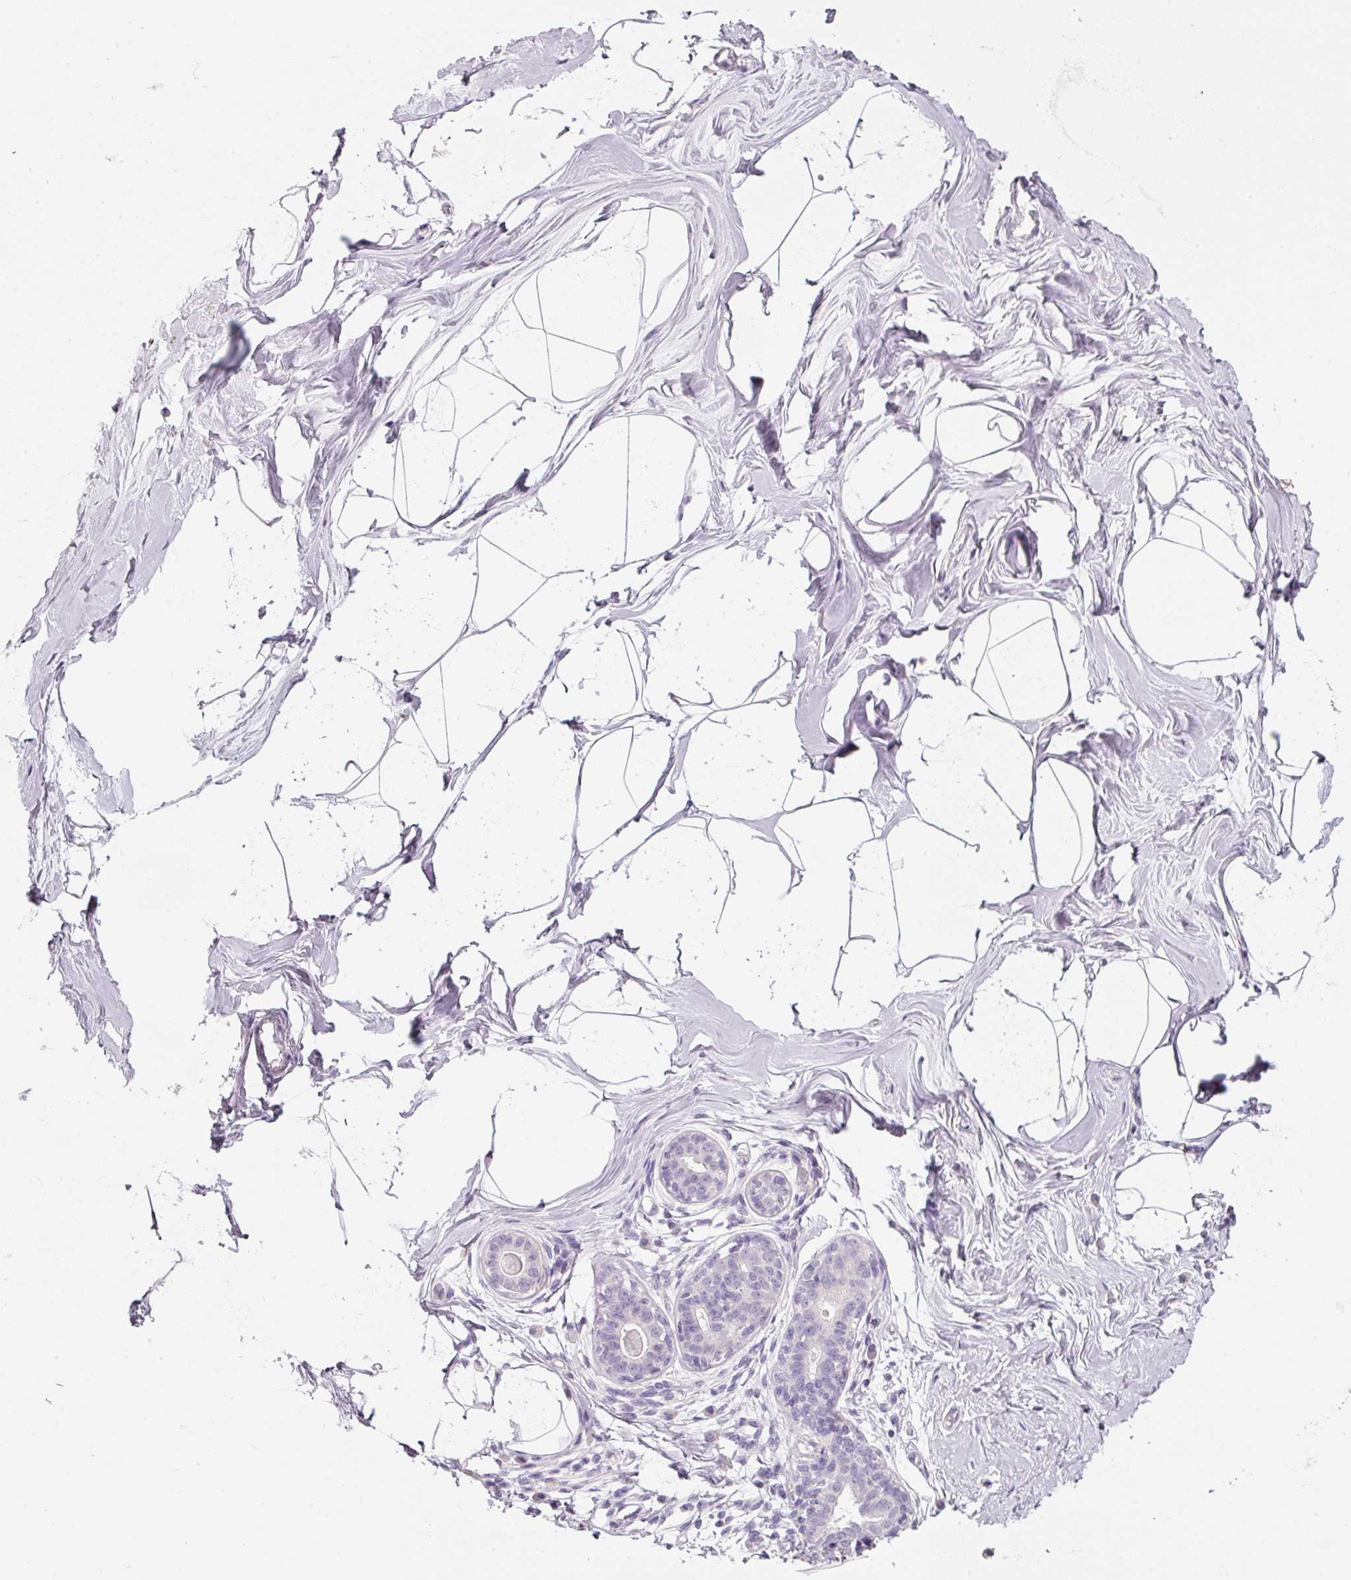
{"staining": {"intensity": "negative", "quantity": "none", "location": "none"}, "tissue": "breast", "cell_type": "Adipocytes", "image_type": "normal", "snomed": [{"axis": "morphology", "description": "Normal tissue, NOS"}, {"axis": "topography", "description": "Breast"}], "caption": "Immunohistochemistry (IHC) histopathology image of unremarkable breast stained for a protein (brown), which shows no positivity in adipocytes.", "gene": "ENSG00000206549", "patient": {"sex": "female", "age": 45}}